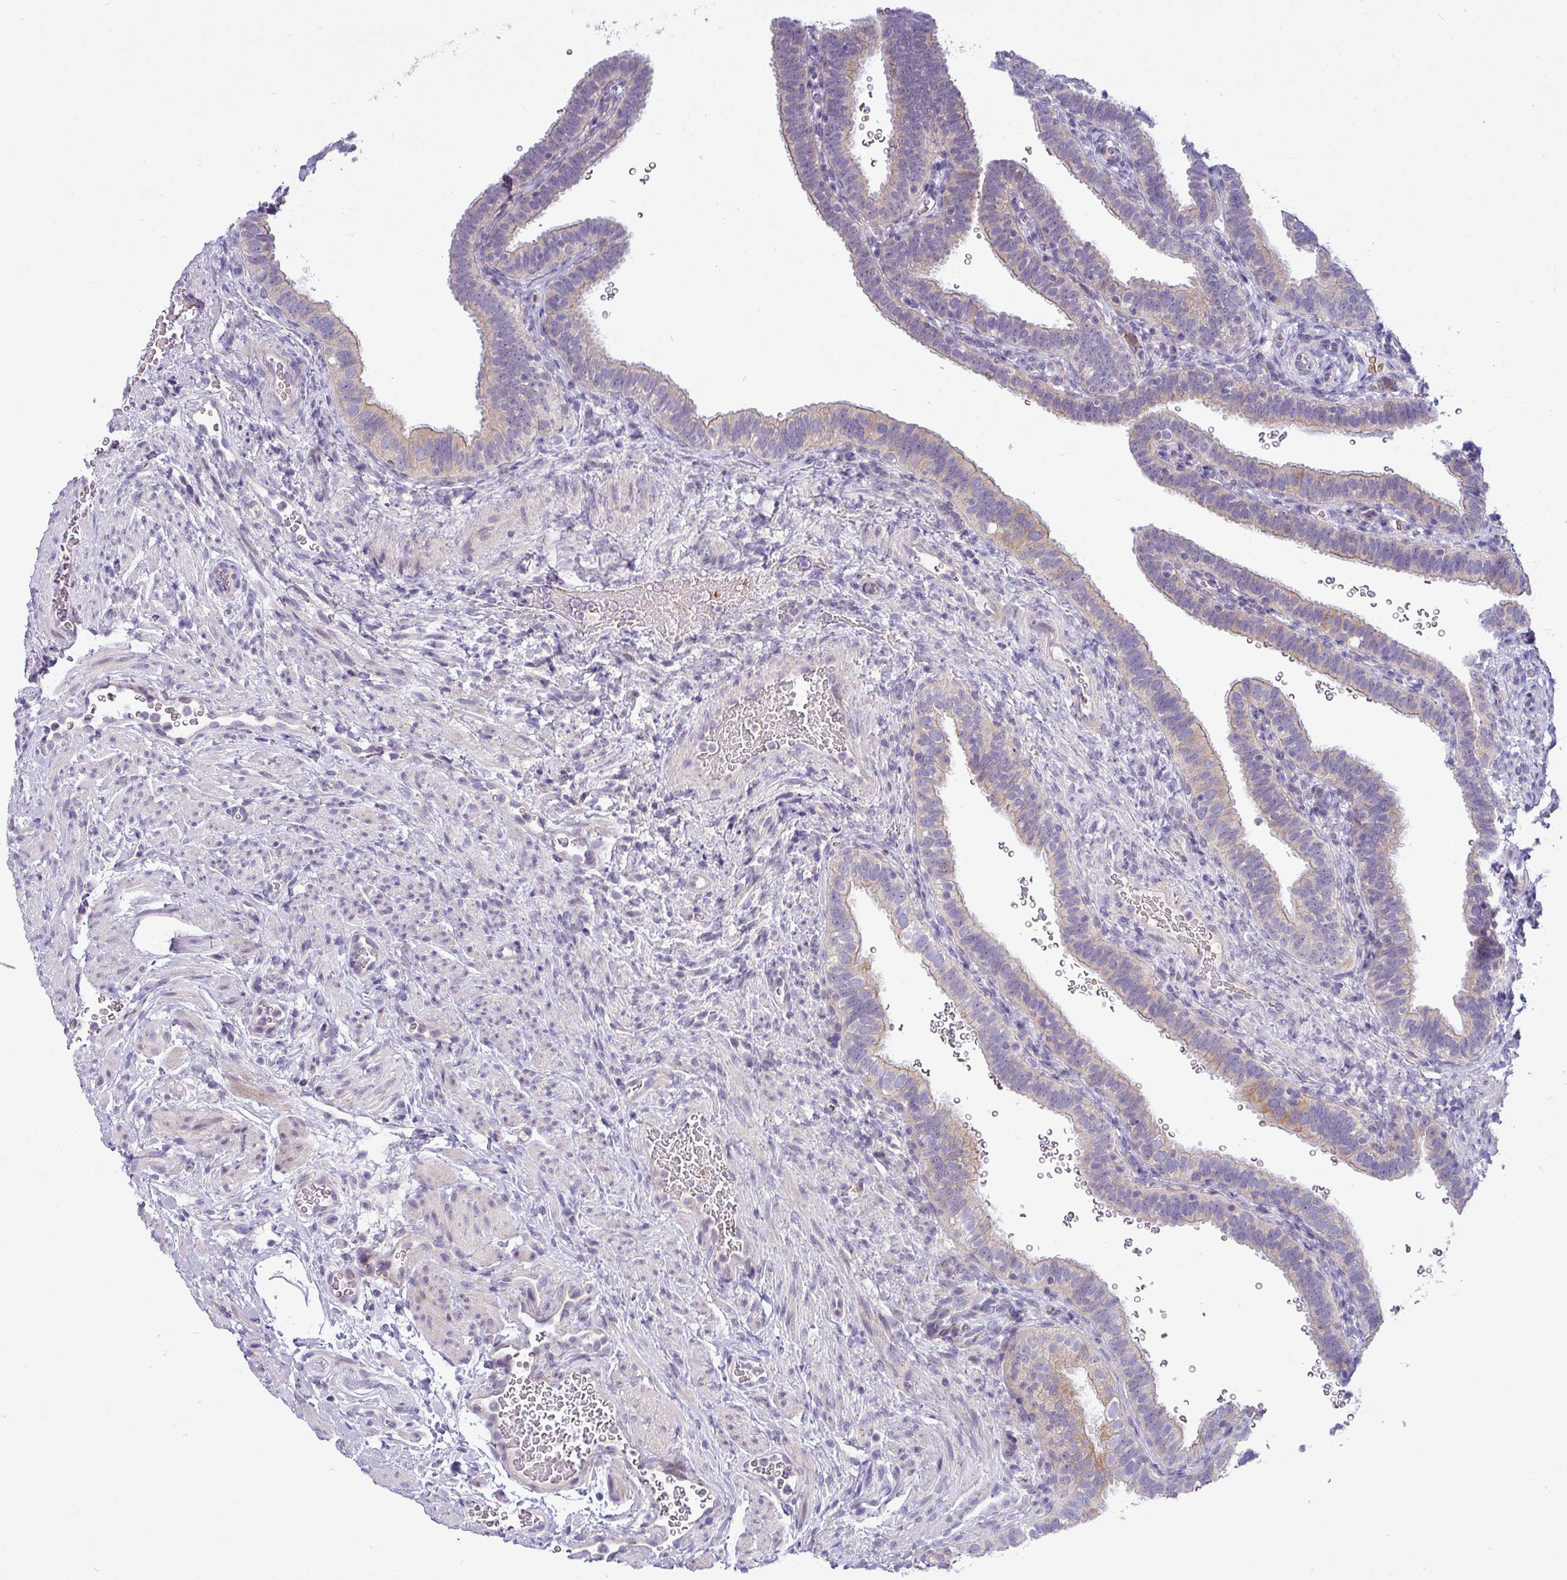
{"staining": {"intensity": "weak", "quantity": "<25%", "location": "cytoplasmic/membranous"}, "tissue": "fallopian tube", "cell_type": "Glandular cells", "image_type": "normal", "snomed": [{"axis": "morphology", "description": "Normal tissue, NOS"}, {"axis": "topography", "description": "Fallopian tube"}], "caption": "Immunohistochemistry micrograph of normal fallopian tube stained for a protein (brown), which shows no staining in glandular cells.", "gene": "ACAP3", "patient": {"sex": "female", "age": 41}}